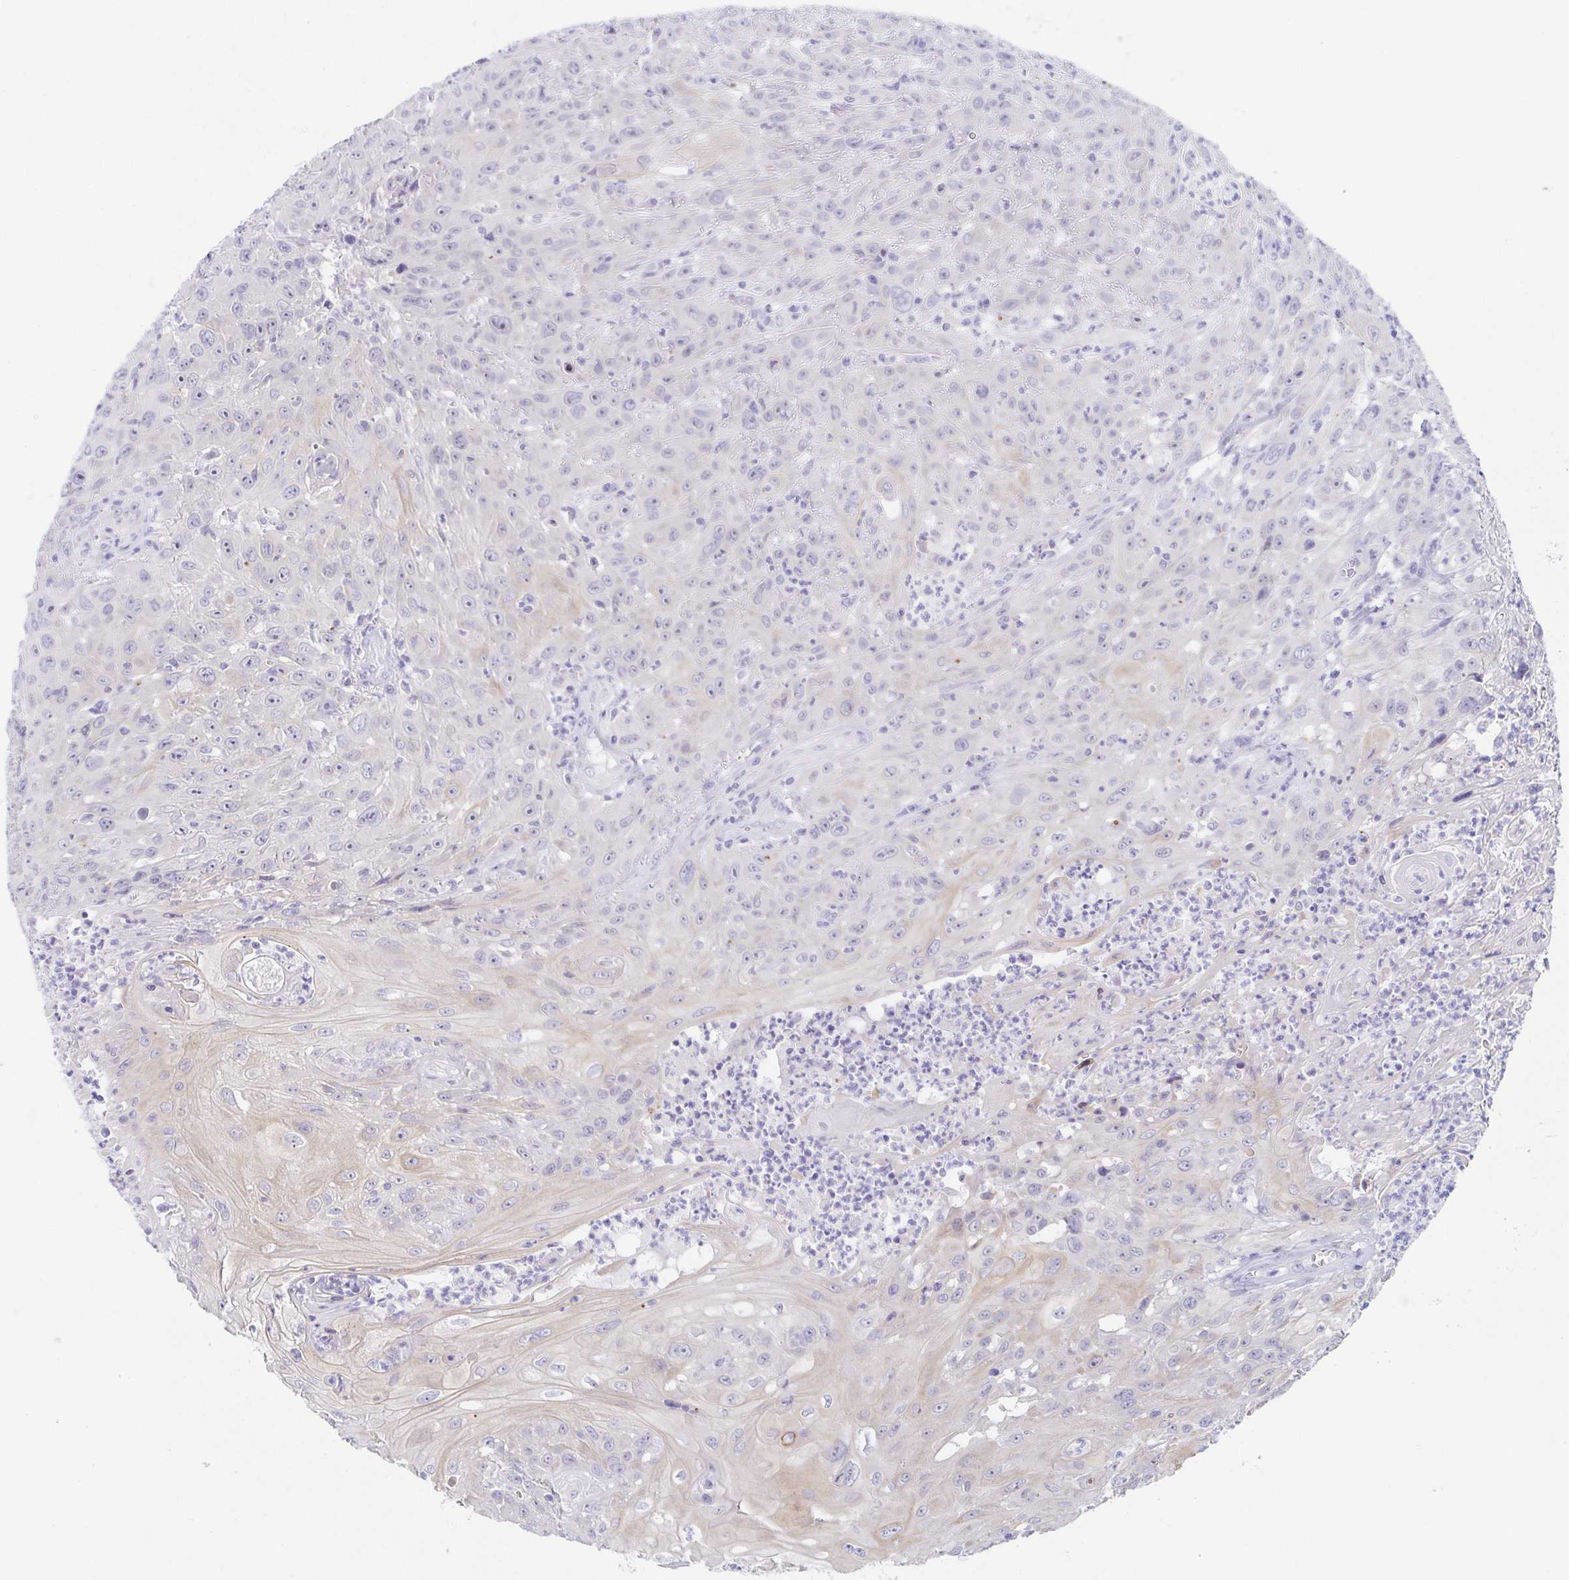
{"staining": {"intensity": "negative", "quantity": "none", "location": "none"}, "tissue": "head and neck cancer", "cell_type": "Tumor cells", "image_type": "cancer", "snomed": [{"axis": "morphology", "description": "Squamous cell carcinoma, NOS"}, {"axis": "topography", "description": "Skin"}, {"axis": "topography", "description": "Head-Neck"}], "caption": "Immunohistochemical staining of human head and neck cancer (squamous cell carcinoma) shows no significant staining in tumor cells.", "gene": "HTR2A", "patient": {"sex": "male", "age": 80}}